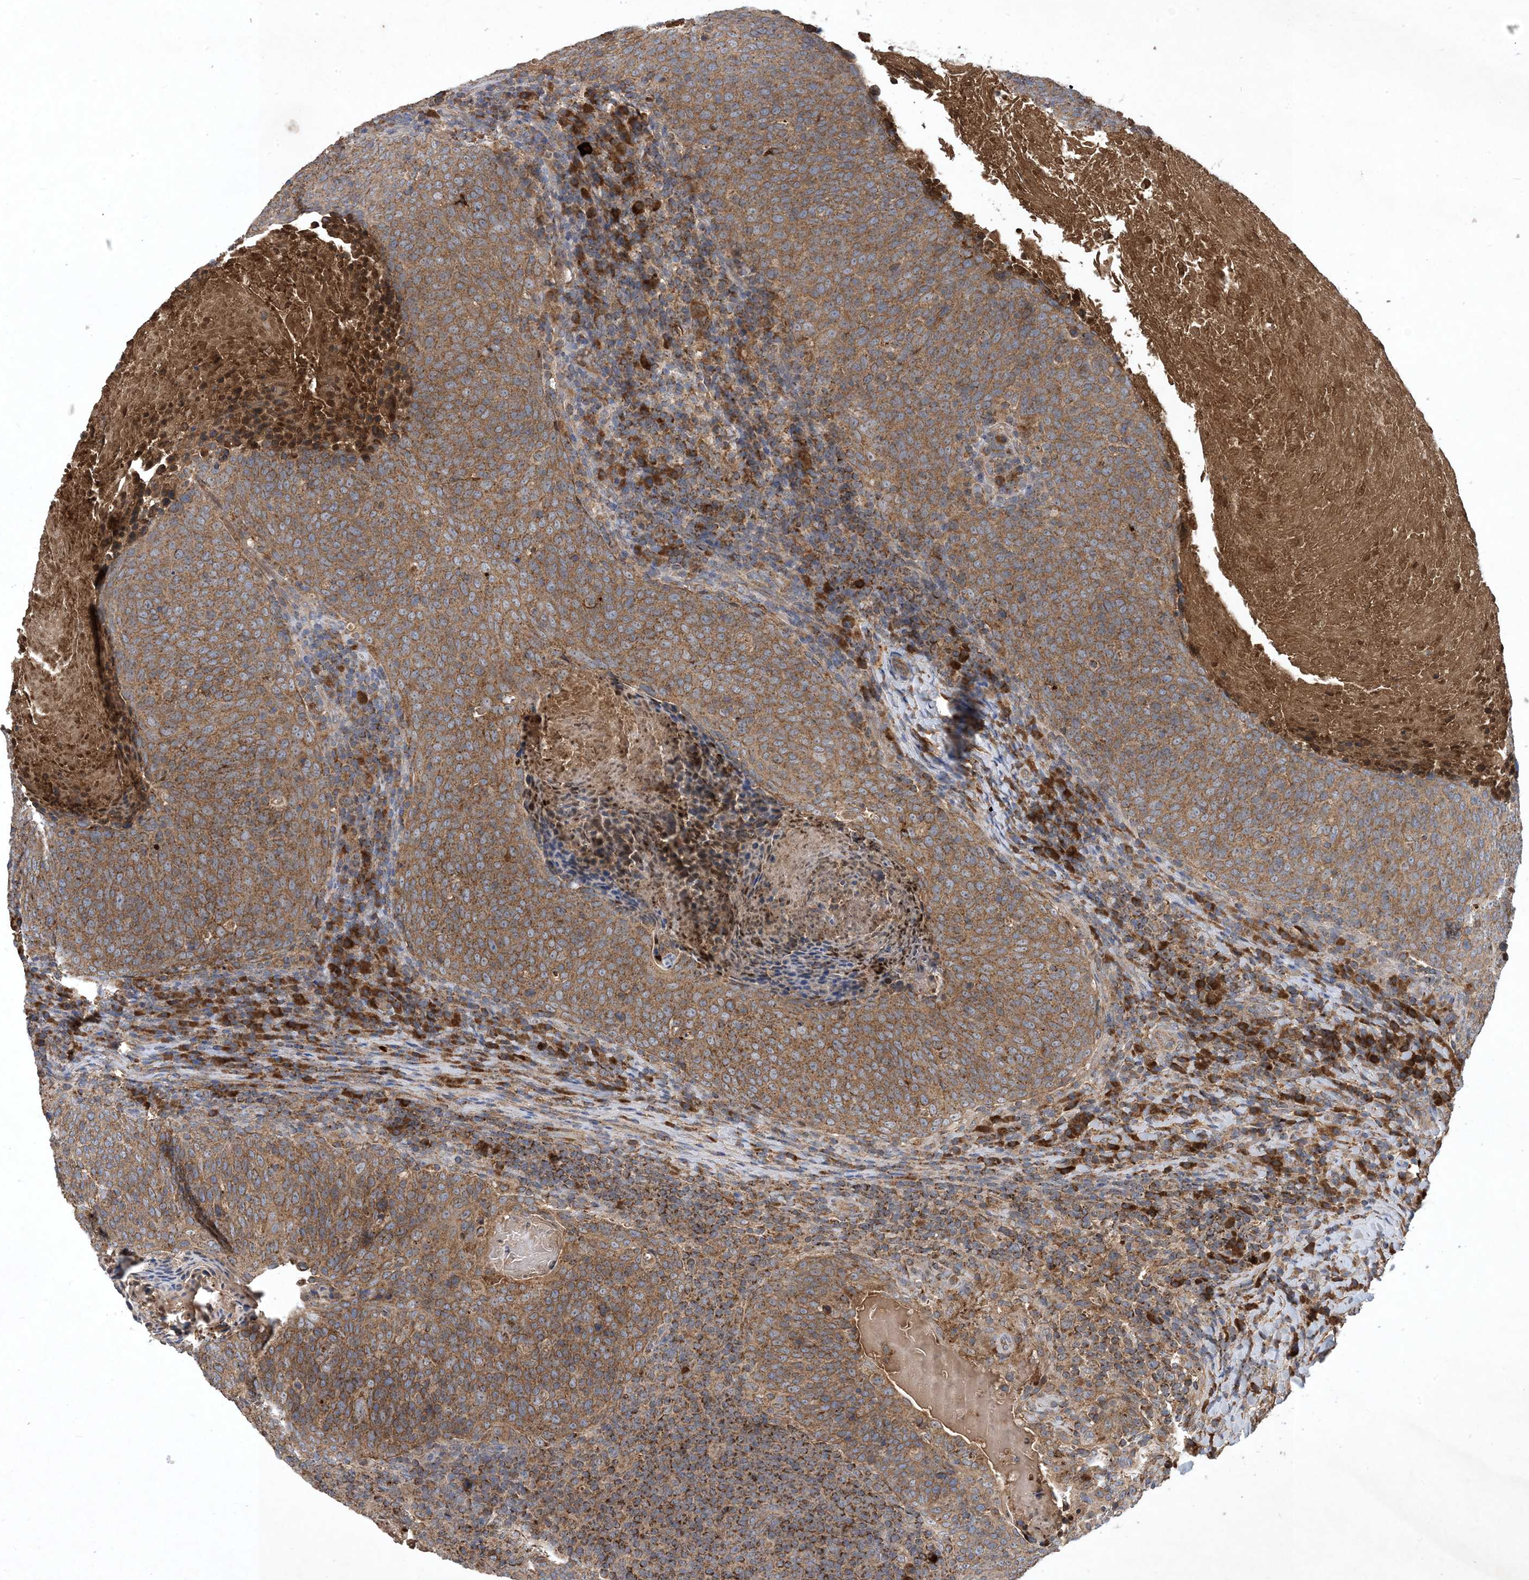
{"staining": {"intensity": "moderate", "quantity": ">75%", "location": "cytoplasmic/membranous"}, "tissue": "head and neck cancer", "cell_type": "Tumor cells", "image_type": "cancer", "snomed": [{"axis": "morphology", "description": "Squamous cell carcinoma, NOS"}, {"axis": "morphology", "description": "Squamous cell carcinoma, metastatic, NOS"}, {"axis": "topography", "description": "Lymph node"}, {"axis": "topography", "description": "Head-Neck"}], "caption": "Tumor cells display moderate cytoplasmic/membranous staining in approximately >75% of cells in head and neck cancer.", "gene": "STK19", "patient": {"sex": "male", "age": 62}}